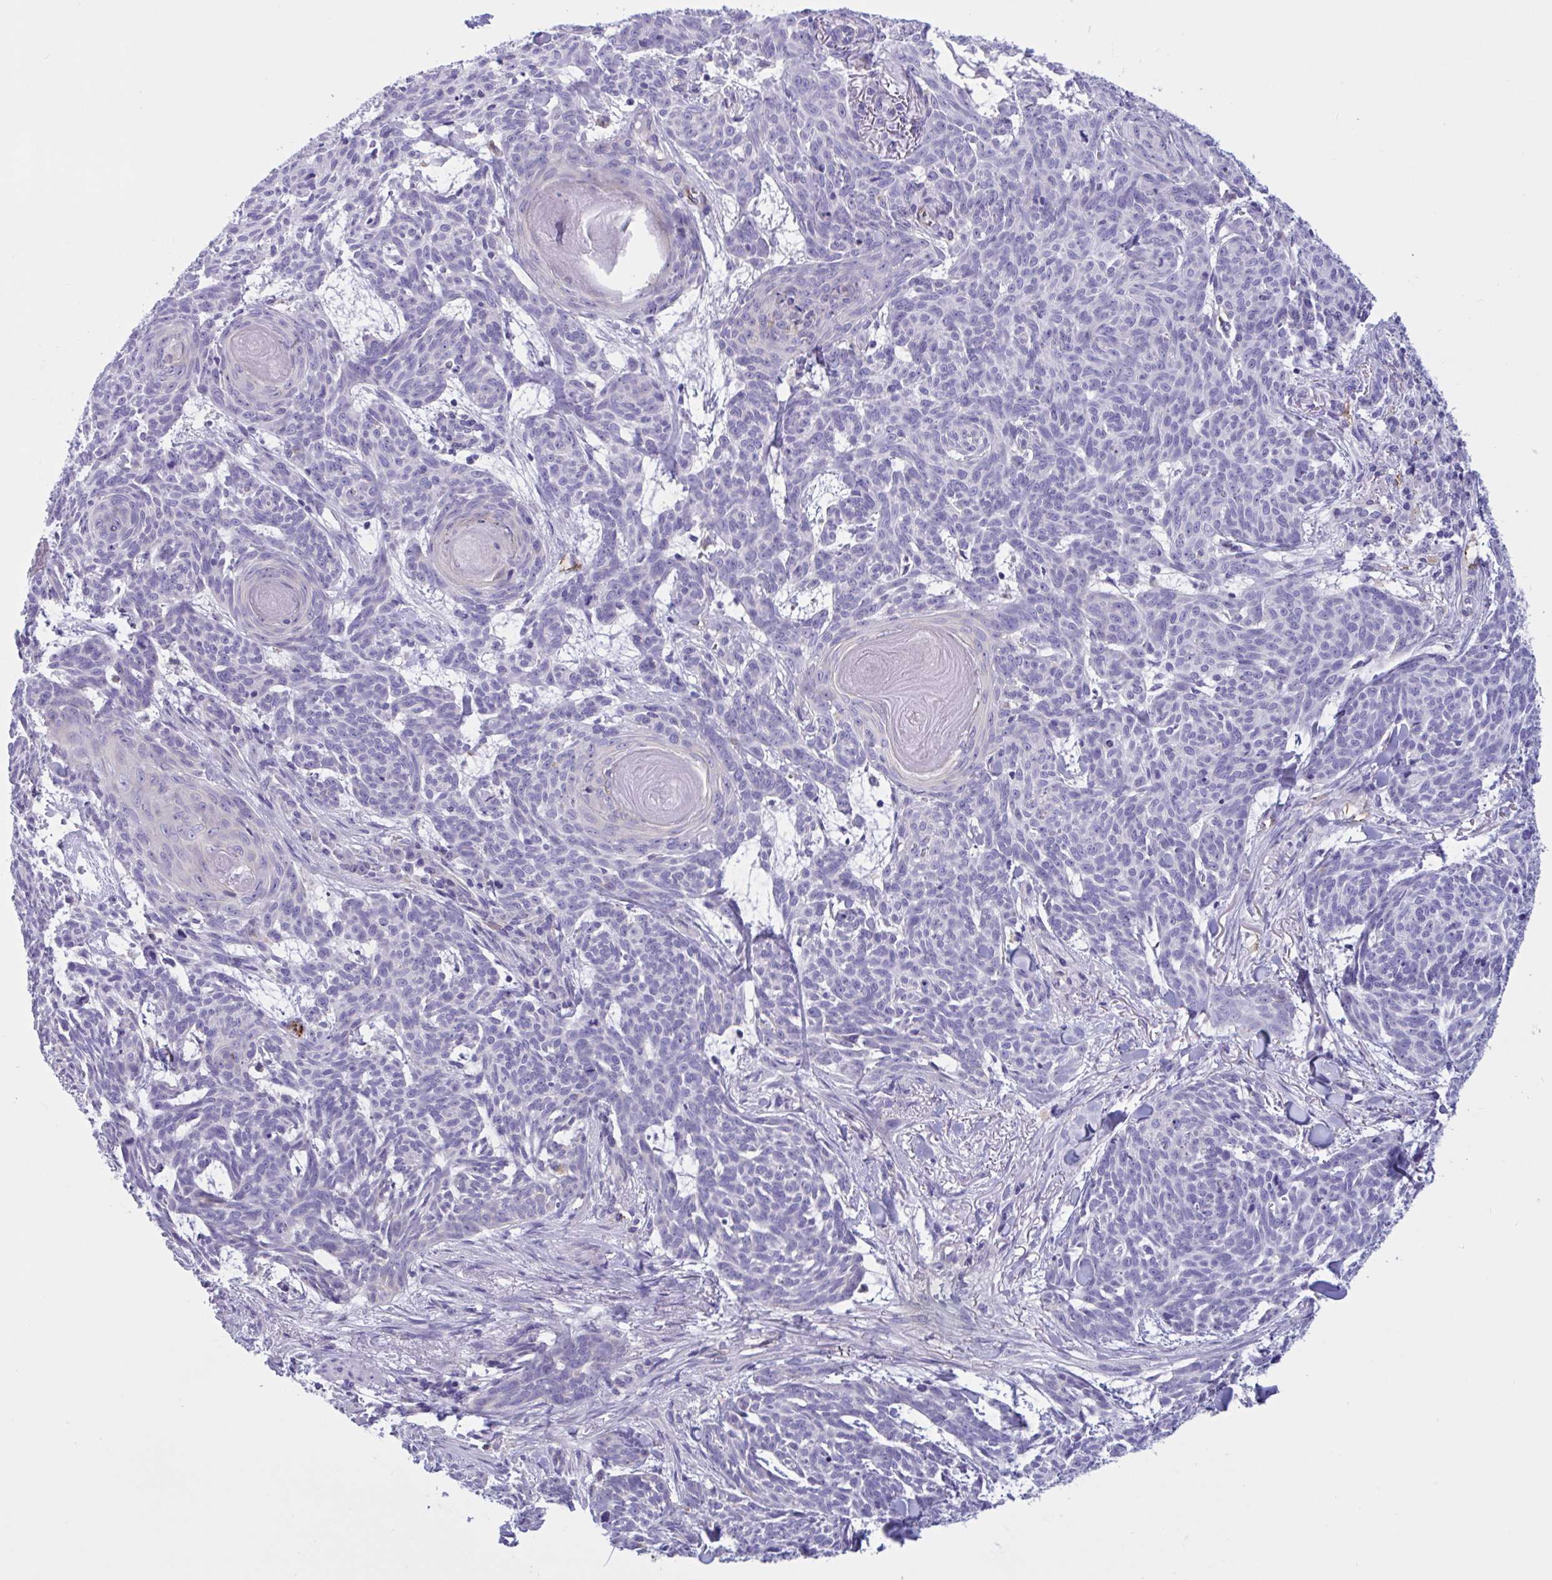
{"staining": {"intensity": "negative", "quantity": "none", "location": "none"}, "tissue": "skin cancer", "cell_type": "Tumor cells", "image_type": "cancer", "snomed": [{"axis": "morphology", "description": "Basal cell carcinoma"}, {"axis": "topography", "description": "Skin"}], "caption": "Micrograph shows no significant protein positivity in tumor cells of skin cancer.", "gene": "RPL22L1", "patient": {"sex": "female", "age": 93}}